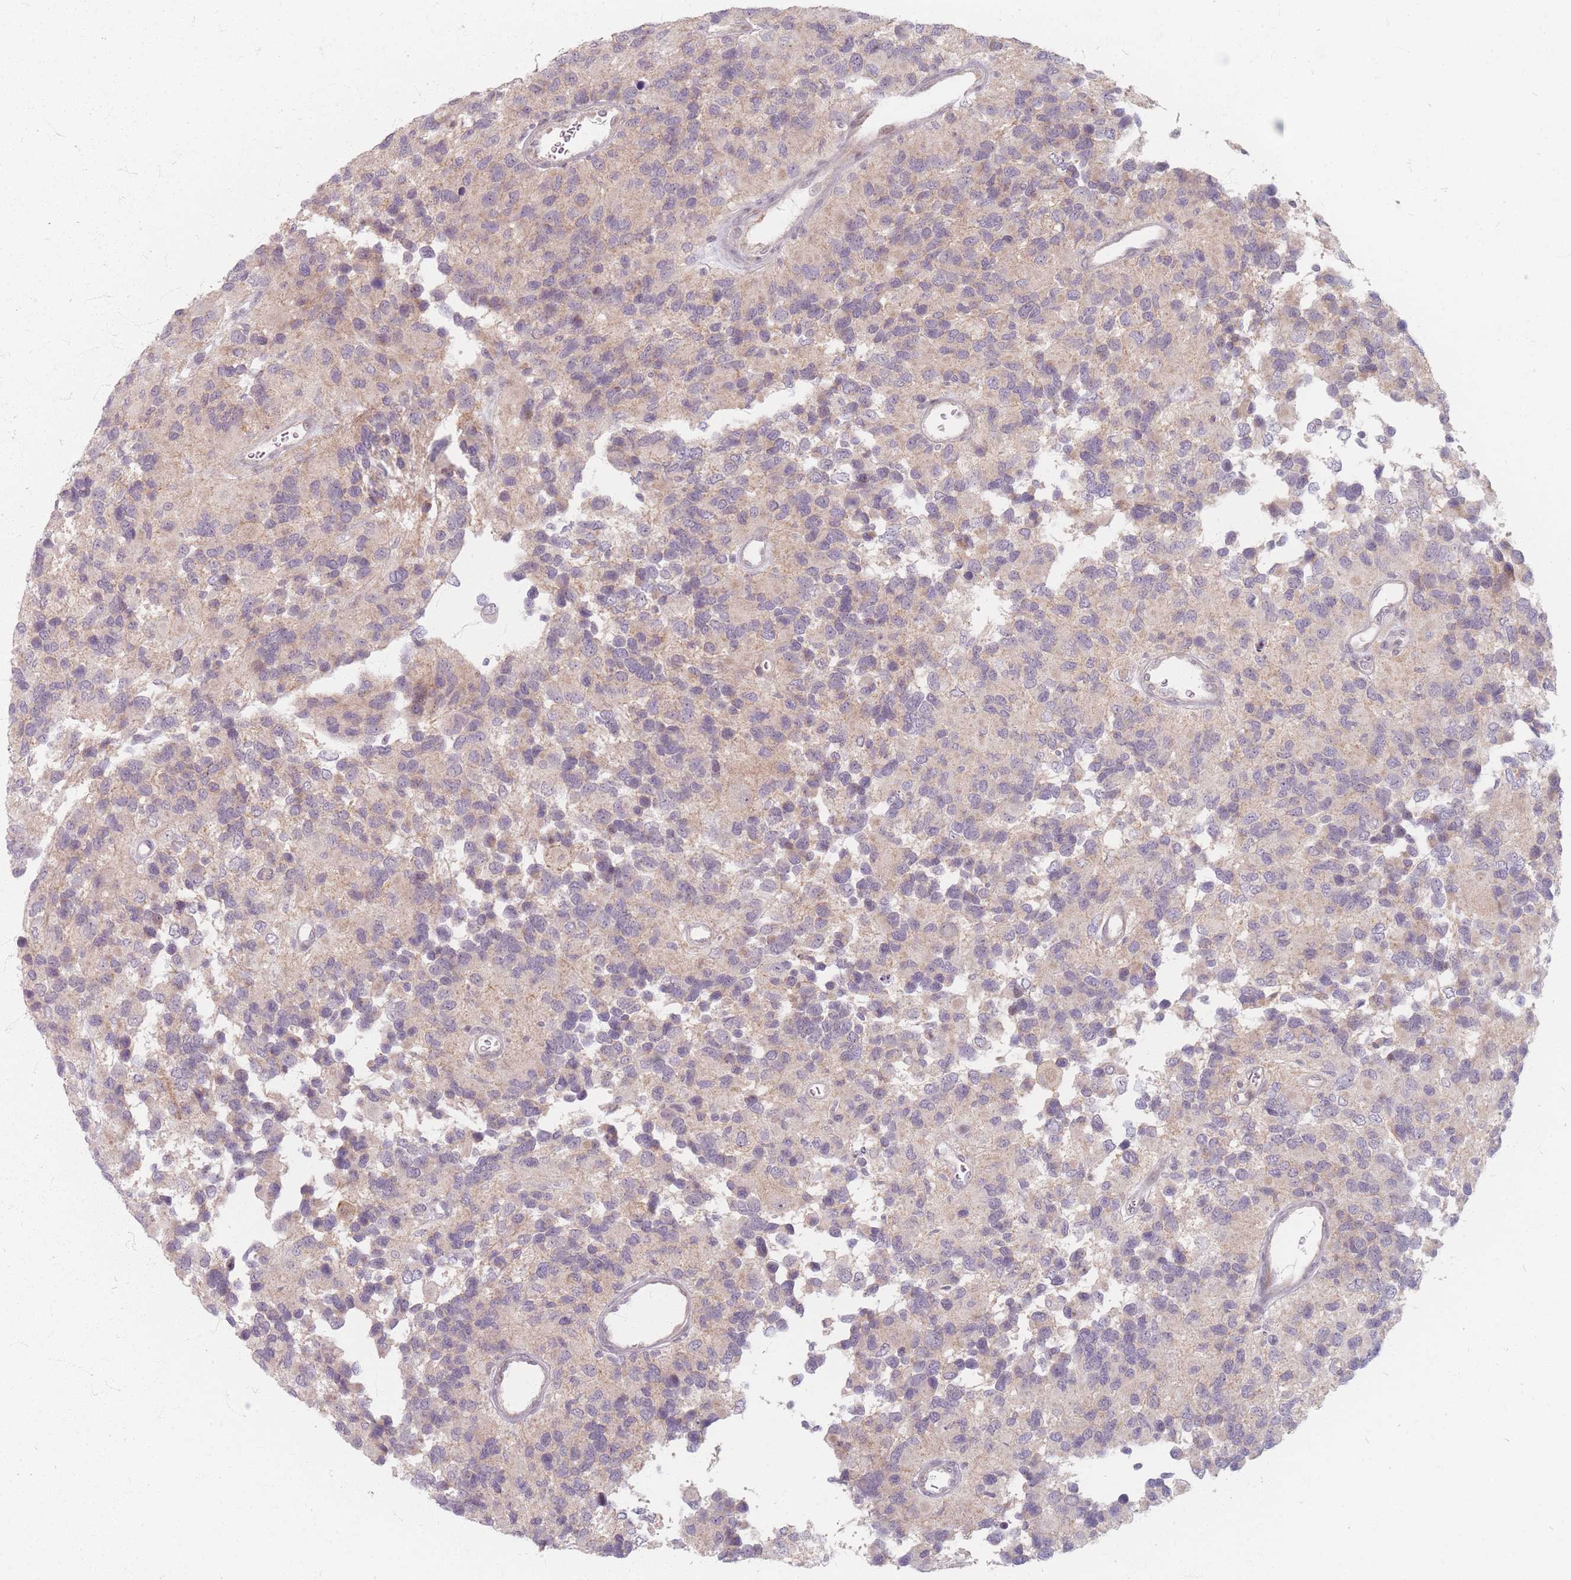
{"staining": {"intensity": "weak", "quantity": "<25%", "location": "cytoplasmic/membranous"}, "tissue": "glioma", "cell_type": "Tumor cells", "image_type": "cancer", "snomed": [{"axis": "morphology", "description": "Glioma, malignant, High grade"}, {"axis": "topography", "description": "Brain"}], "caption": "Protein analysis of malignant glioma (high-grade) demonstrates no significant expression in tumor cells.", "gene": "GABRA6", "patient": {"sex": "male", "age": 77}}